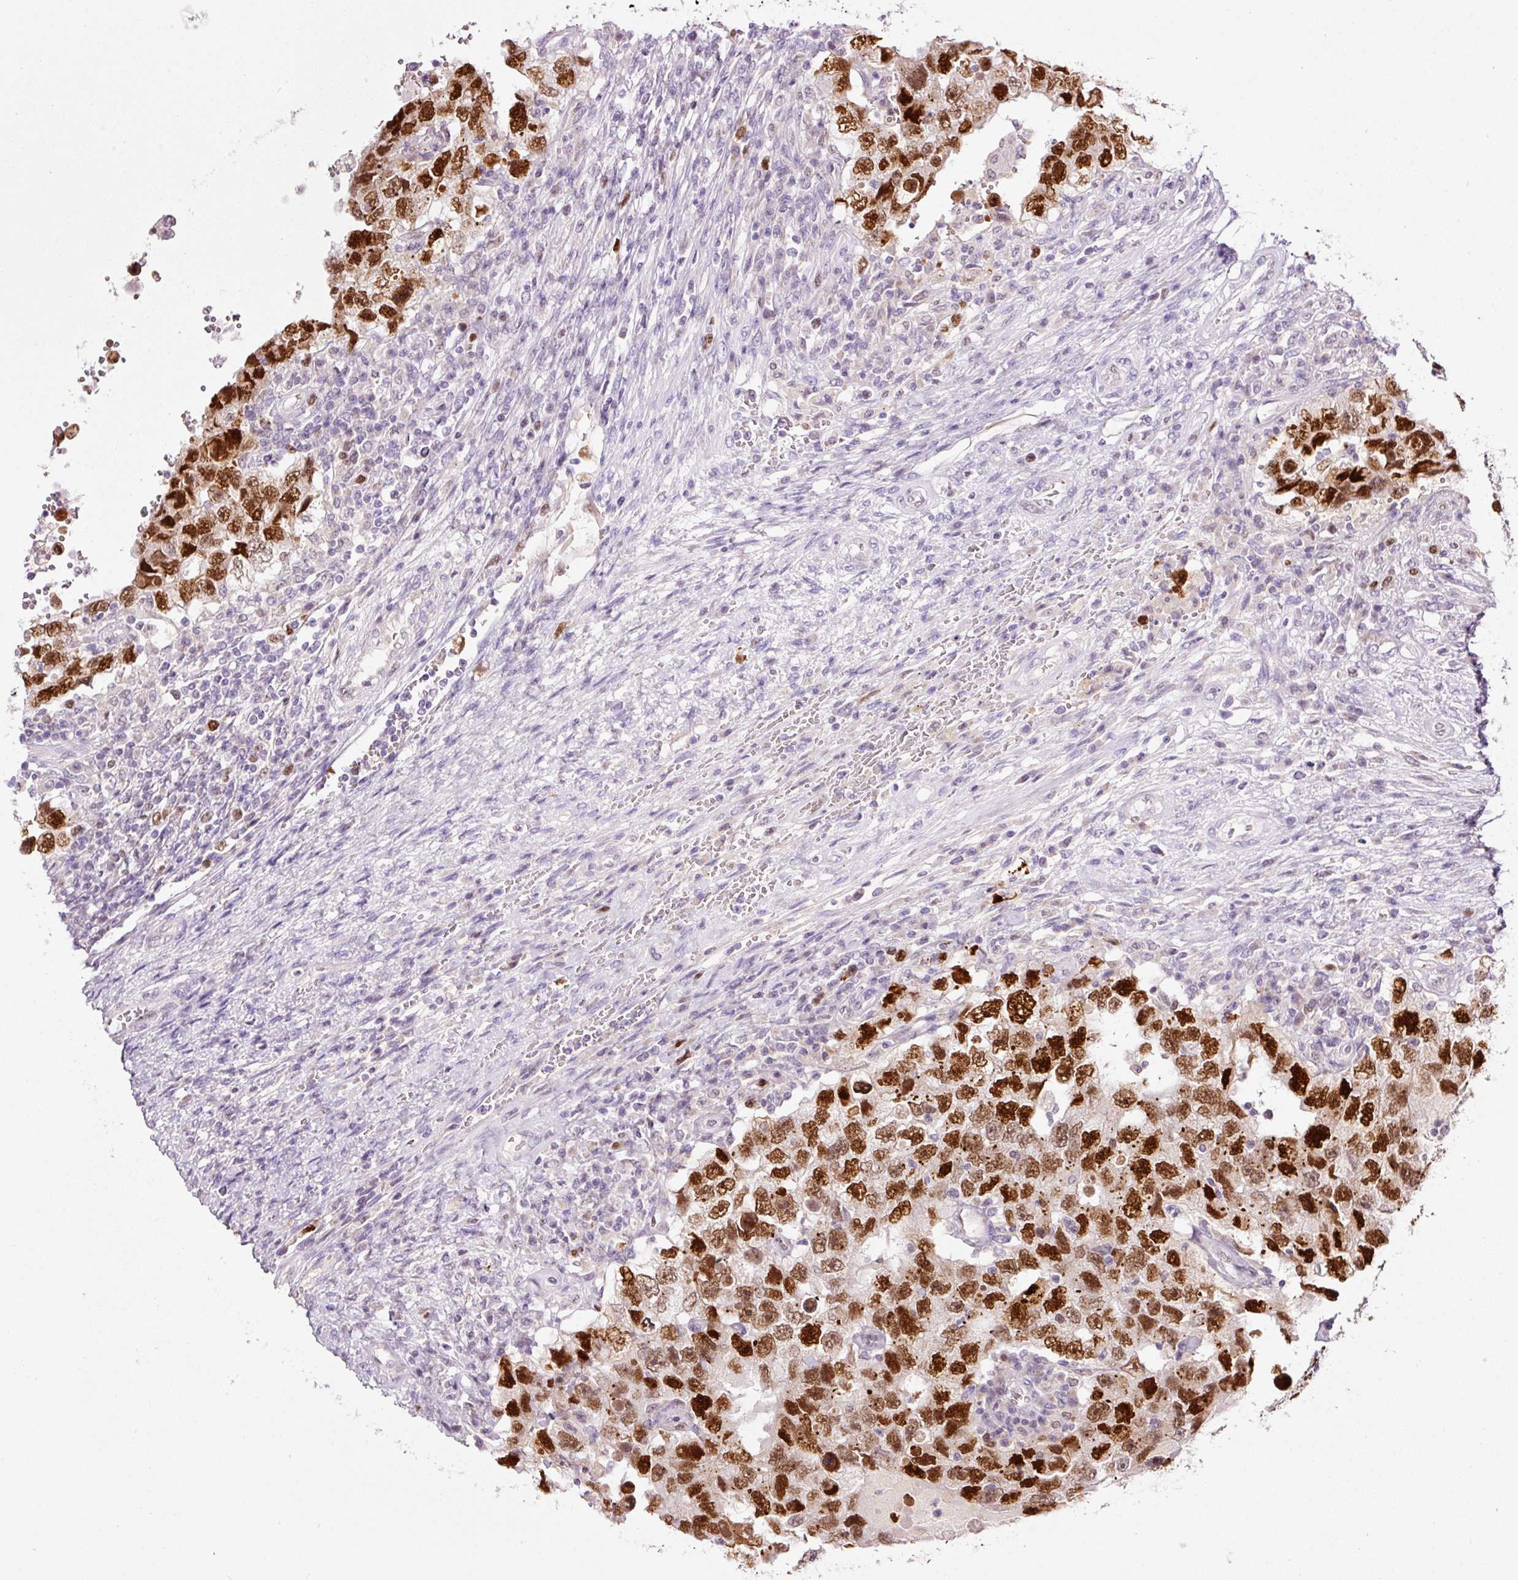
{"staining": {"intensity": "strong", "quantity": ">75%", "location": "nuclear"}, "tissue": "testis cancer", "cell_type": "Tumor cells", "image_type": "cancer", "snomed": [{"axis": "morphology", "description": "Carcinoma, Embryonal, NOS"}, {"axis": "topography", "description": "Testis"}], "caption": "IHC staining of testis cancer, which shows high levels of strong nuclear expression in about >75% of tumor cells indicating strong nuclear protein positivity. The staining was performed using DAB (3,3'-diaminobenzidine) (brown) for protein detection and nuclei were counterstained in hematoxylin (blue).", "gene": "KPNA2", "patient": {"sex": "male", "age": 26}}